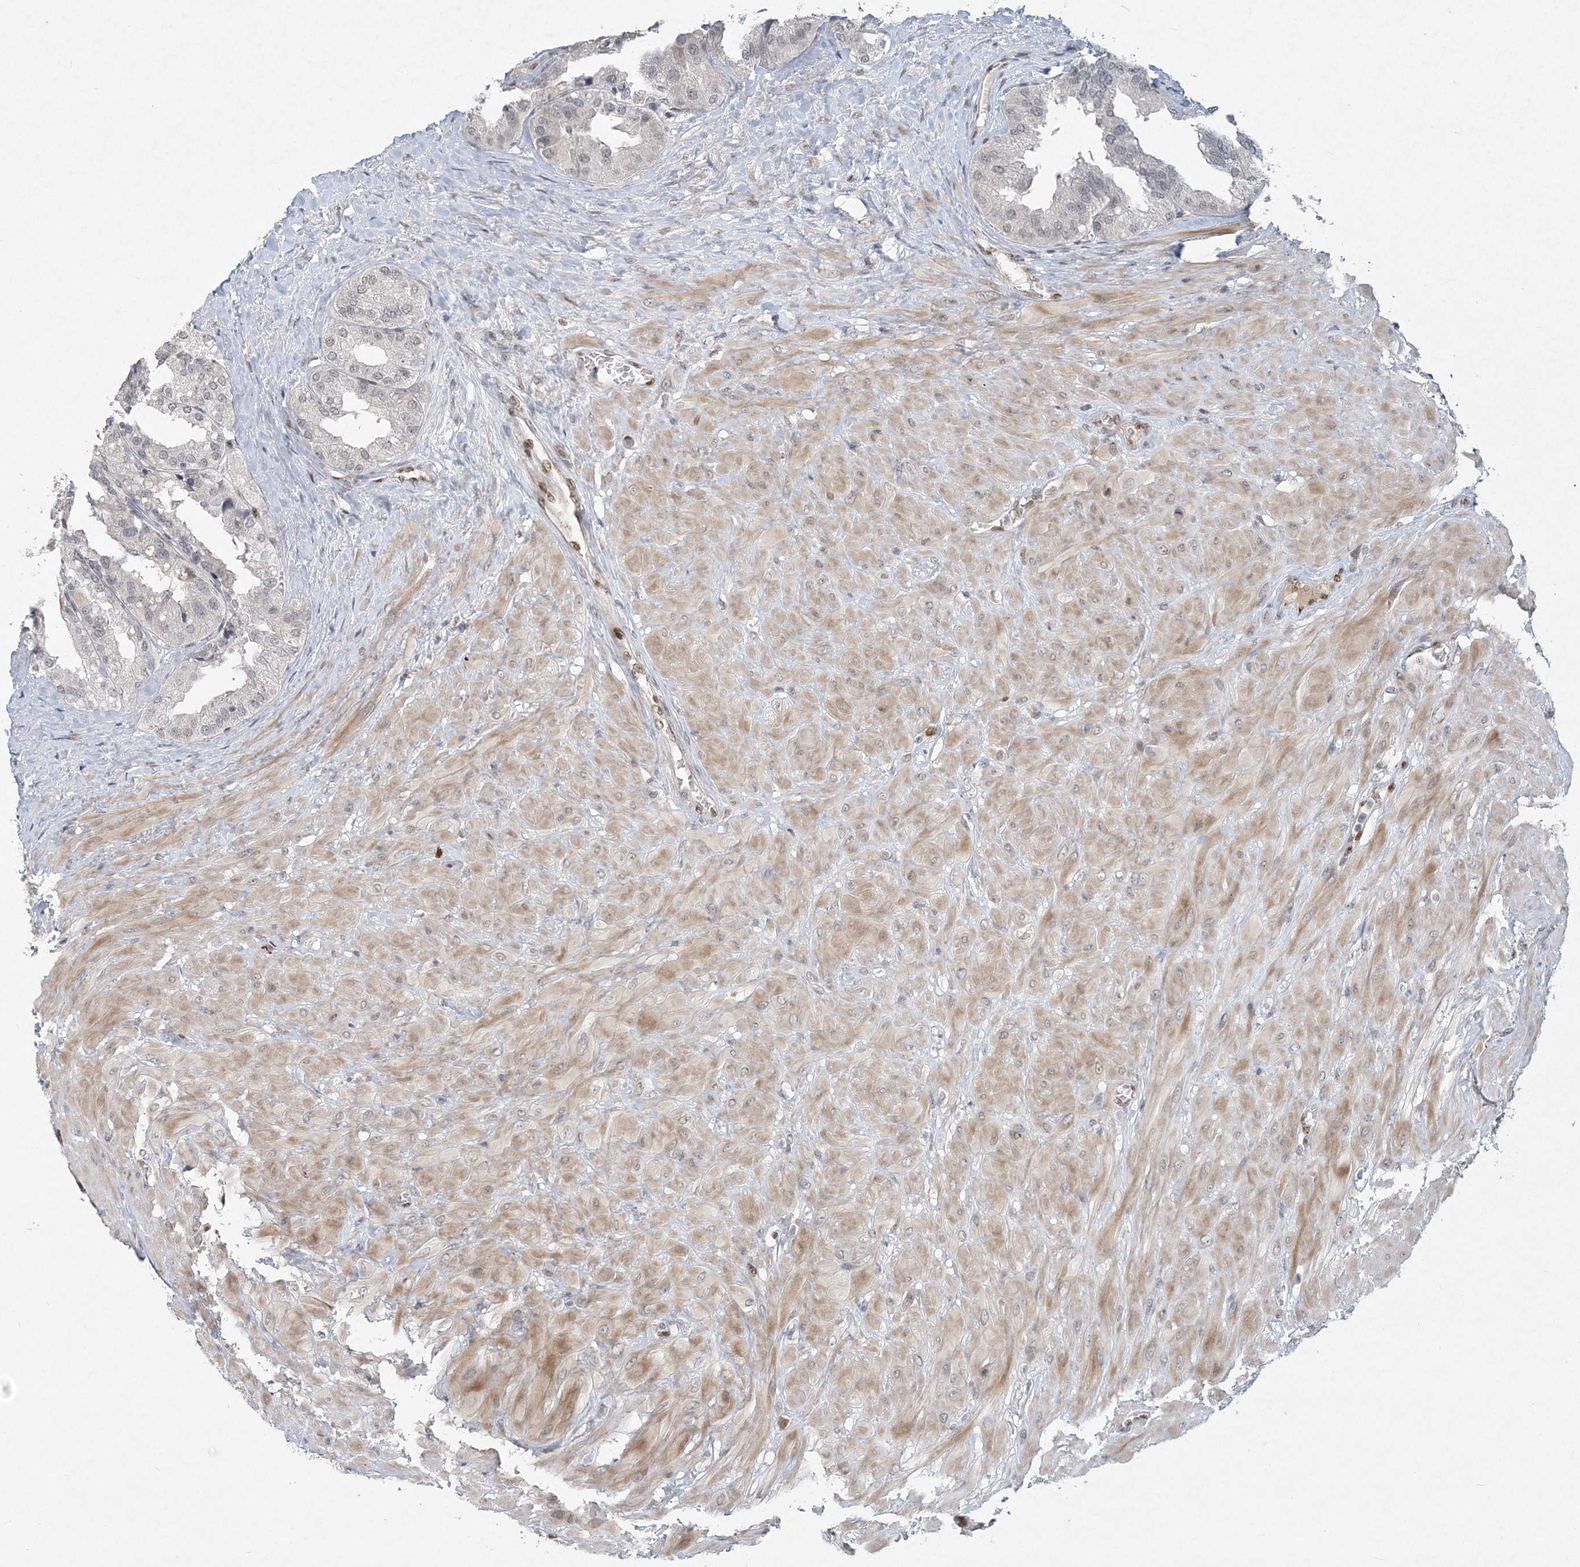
{"staining": {"intensity": "weak", "quantity": "<25%", "location": "nuclear"}, "tissue": "seminal vesicle", "cell_type": "Glandular cells", "image_type": "normal", "snomed": [{"axis": "morphology", "description": "Normal tissue, NOS"}, {"axis": "topography", "description": "Prostate"}, {"axis": "topography", "description": "Seminal veicle"}], "caption": "The photomicrograph shows no significant staining in glandular cells of seminal vesicle.", "gene": "GIN1", "patient": {"sex": "male", "age": 51}}